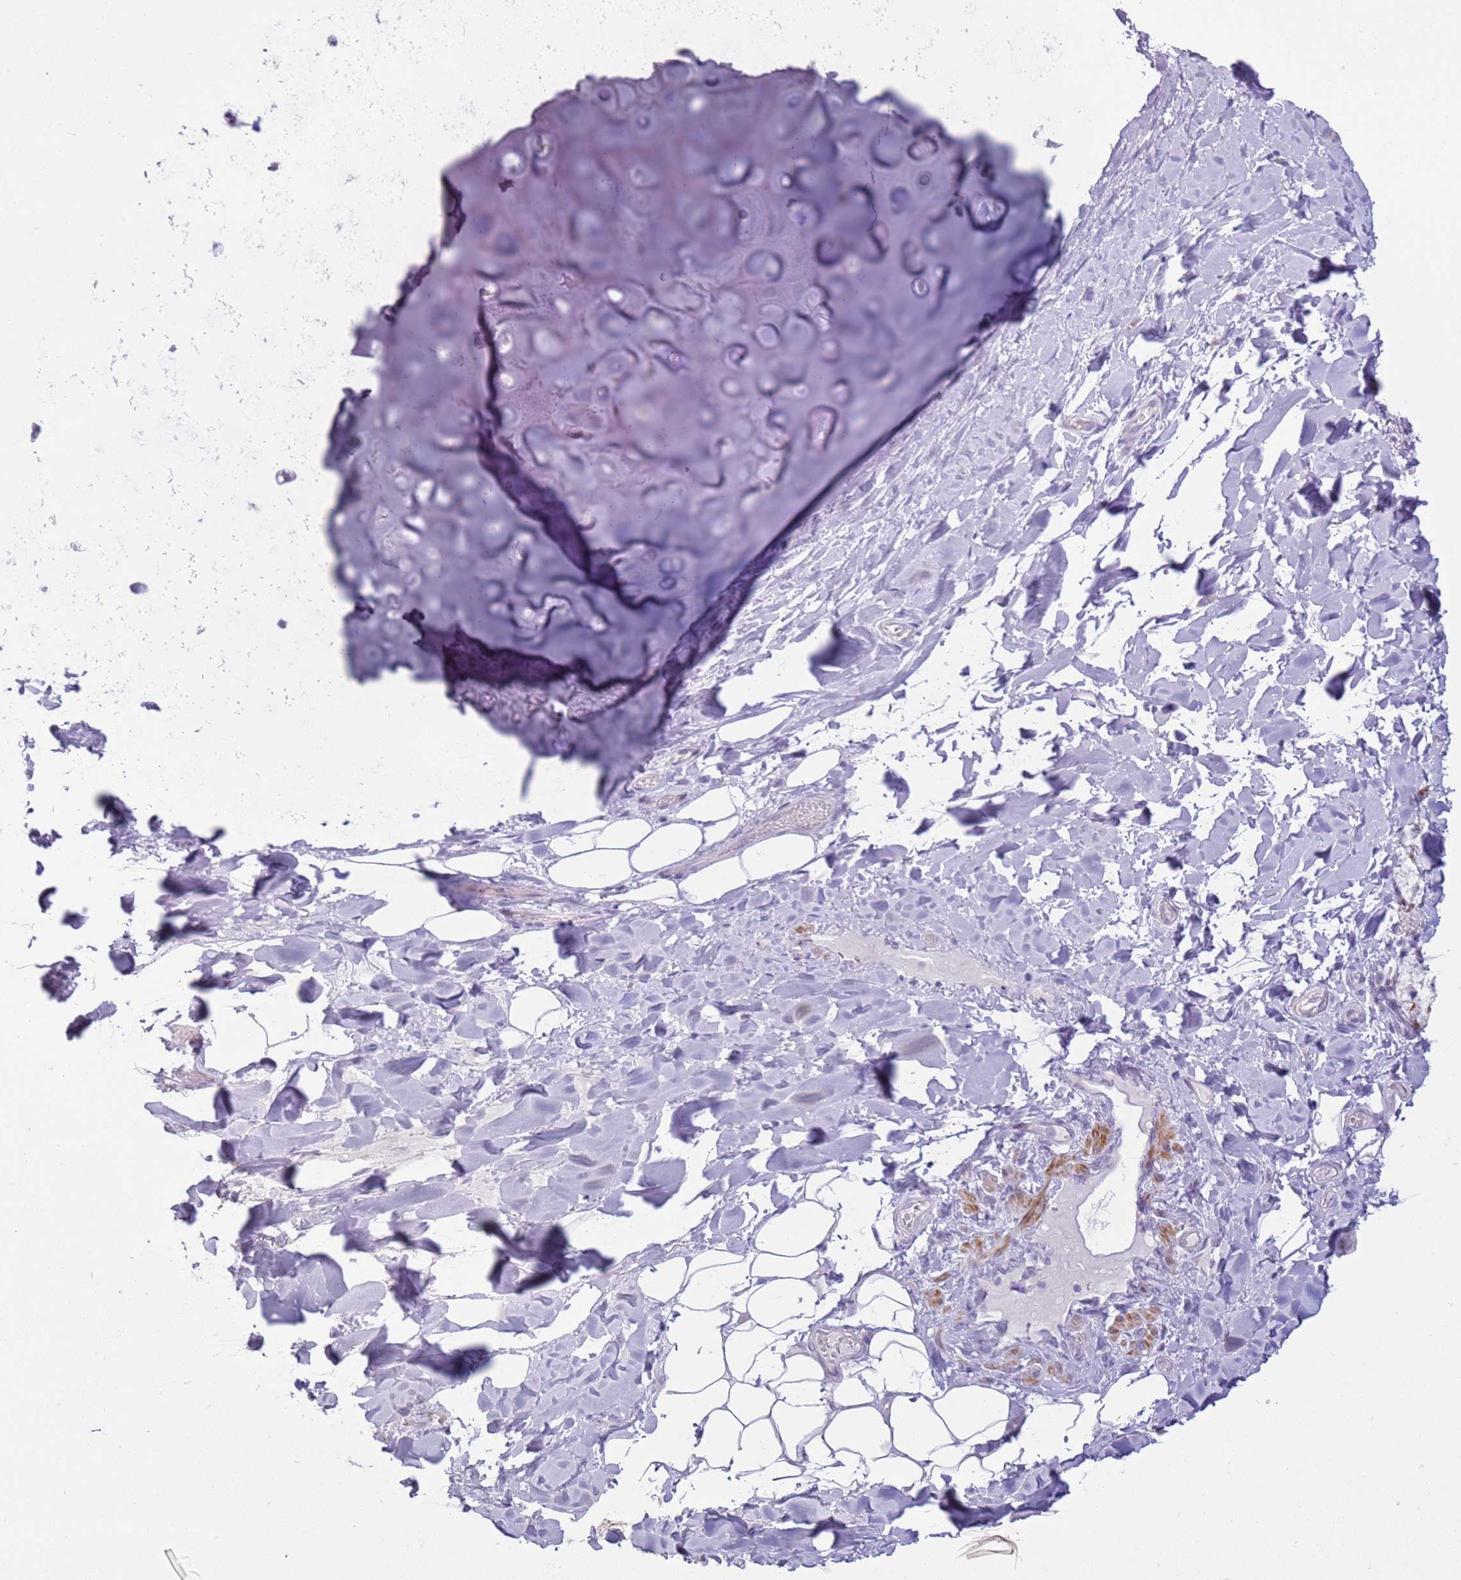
{"staining": {"intensity": "negative", "quantity": "none", "location": "none"}, "tissue": "adipose tissue", "cell_type": "Adipocytes", "image_type": "normal", "snomed": [{"axis": "morphology", "description": "Normal tissue, NOS"}, {"axis": "topography", "description": "Lymph node"}, {"axis": "topography", "description": "Cartilage tissue"}, {"axis": "topography", "description": "Bronchus"}], "caption": "Immunohistochemistry of unremarkable adipose tissue exhibits no positivity in adipocytes.", "gene": "ZNF239", "patient": {"sex": "male", "age": 63}}